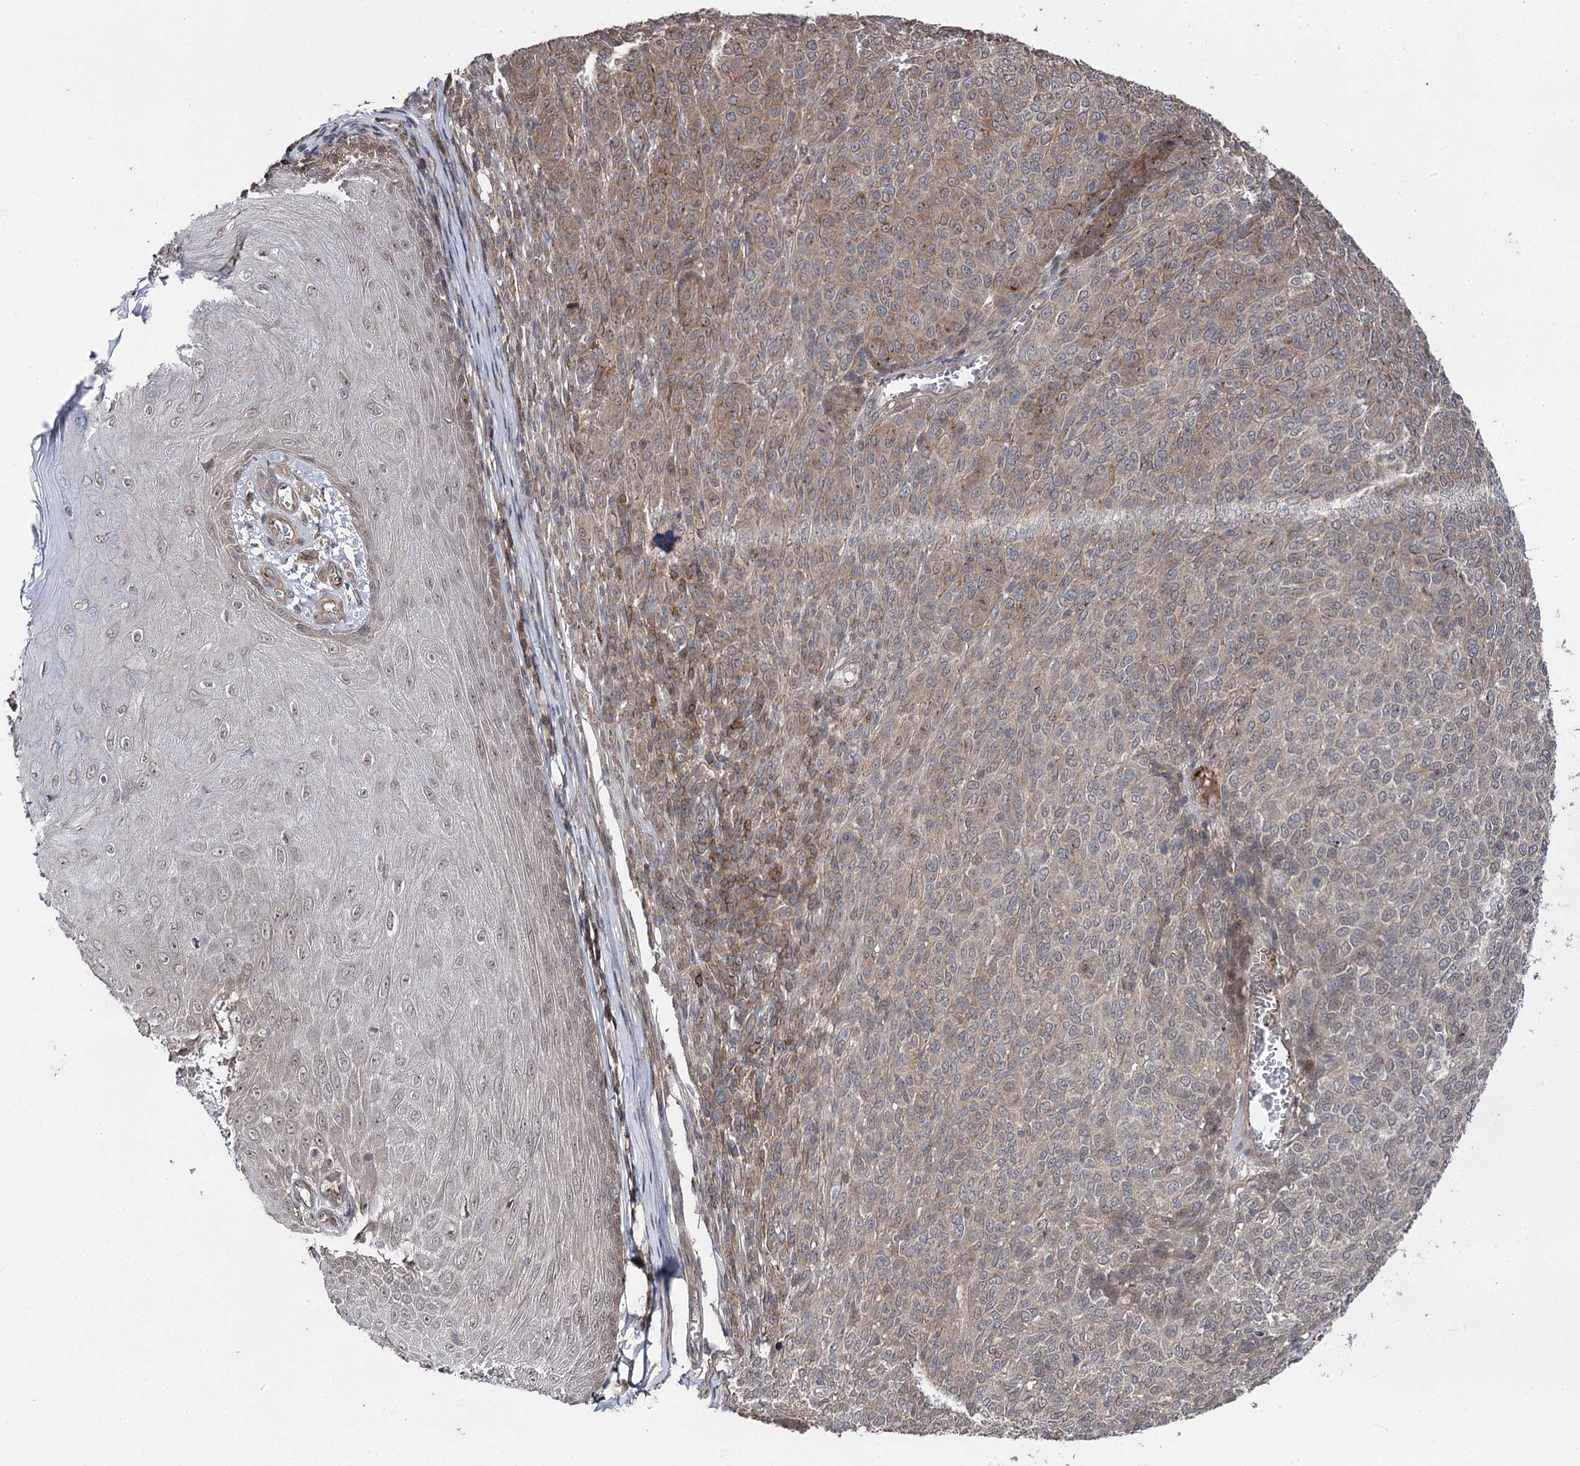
{"staining": {"intensity": "weak", "quantity": ">75%", "location": "cytoplasmic/membranous"}, "tissue": "melanoma", "cell_type": "Tumor cells", "image_type": "cancer", "snomed": [{"axis": "morphology", "description": "Malignant melanoma, NOS"}, {"axis": "topography", "description": "Skin"}], "caption": "Human malignant melanoma stained with a brown dye demonstrates weak cytoplasmic/membranous positive positivity in approximately >75% of tumor cells.", "gene": "STX6", "patient": {"sex": "male", "age": 49}}